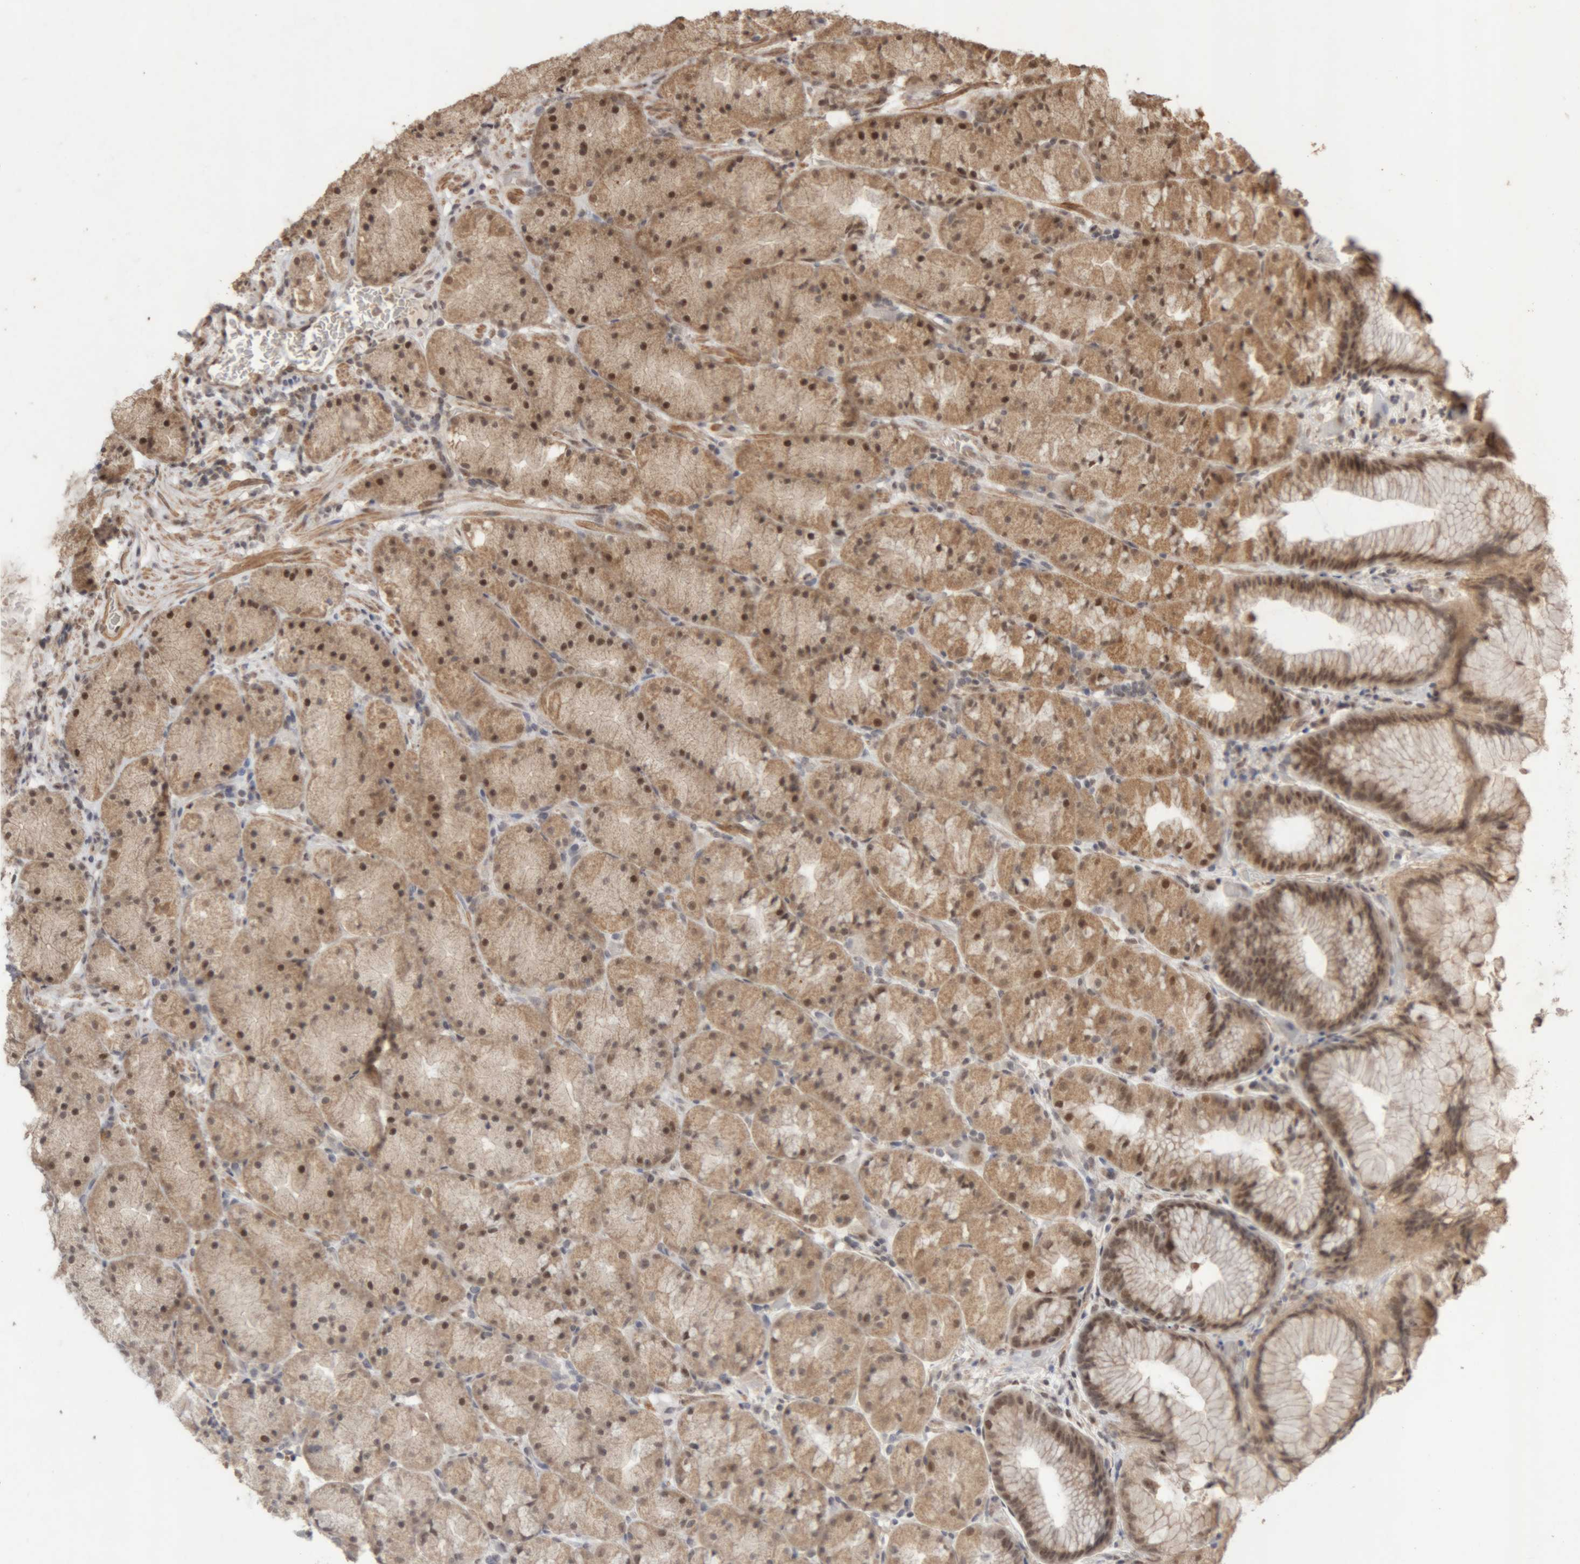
{"staining": {"intensity": "moderate", "quantity": ">75%", "location": "cytoplasmic/membranous,nuclear"}, "tissue": "stomach", "cell_type": "Glandular cells", "image_type": "normal", "snomed": [{"axis": "morphology", "description": "Normal tissue, NOS"}, {"axis": "topography", "description": "Stomach, upper"}, {"axis": "topography", "description": "Stomach"}], "caption": "Immunohistochemical staining of benign human stomach demonstrates >75% levels of moderate cytoplasmic/membranous,nuclear protein expression in about >75% of glandular cells. Nuclei are stained in blue.", "gene": "KEAP1", "patient": {"sex": "male", "age": 48}}